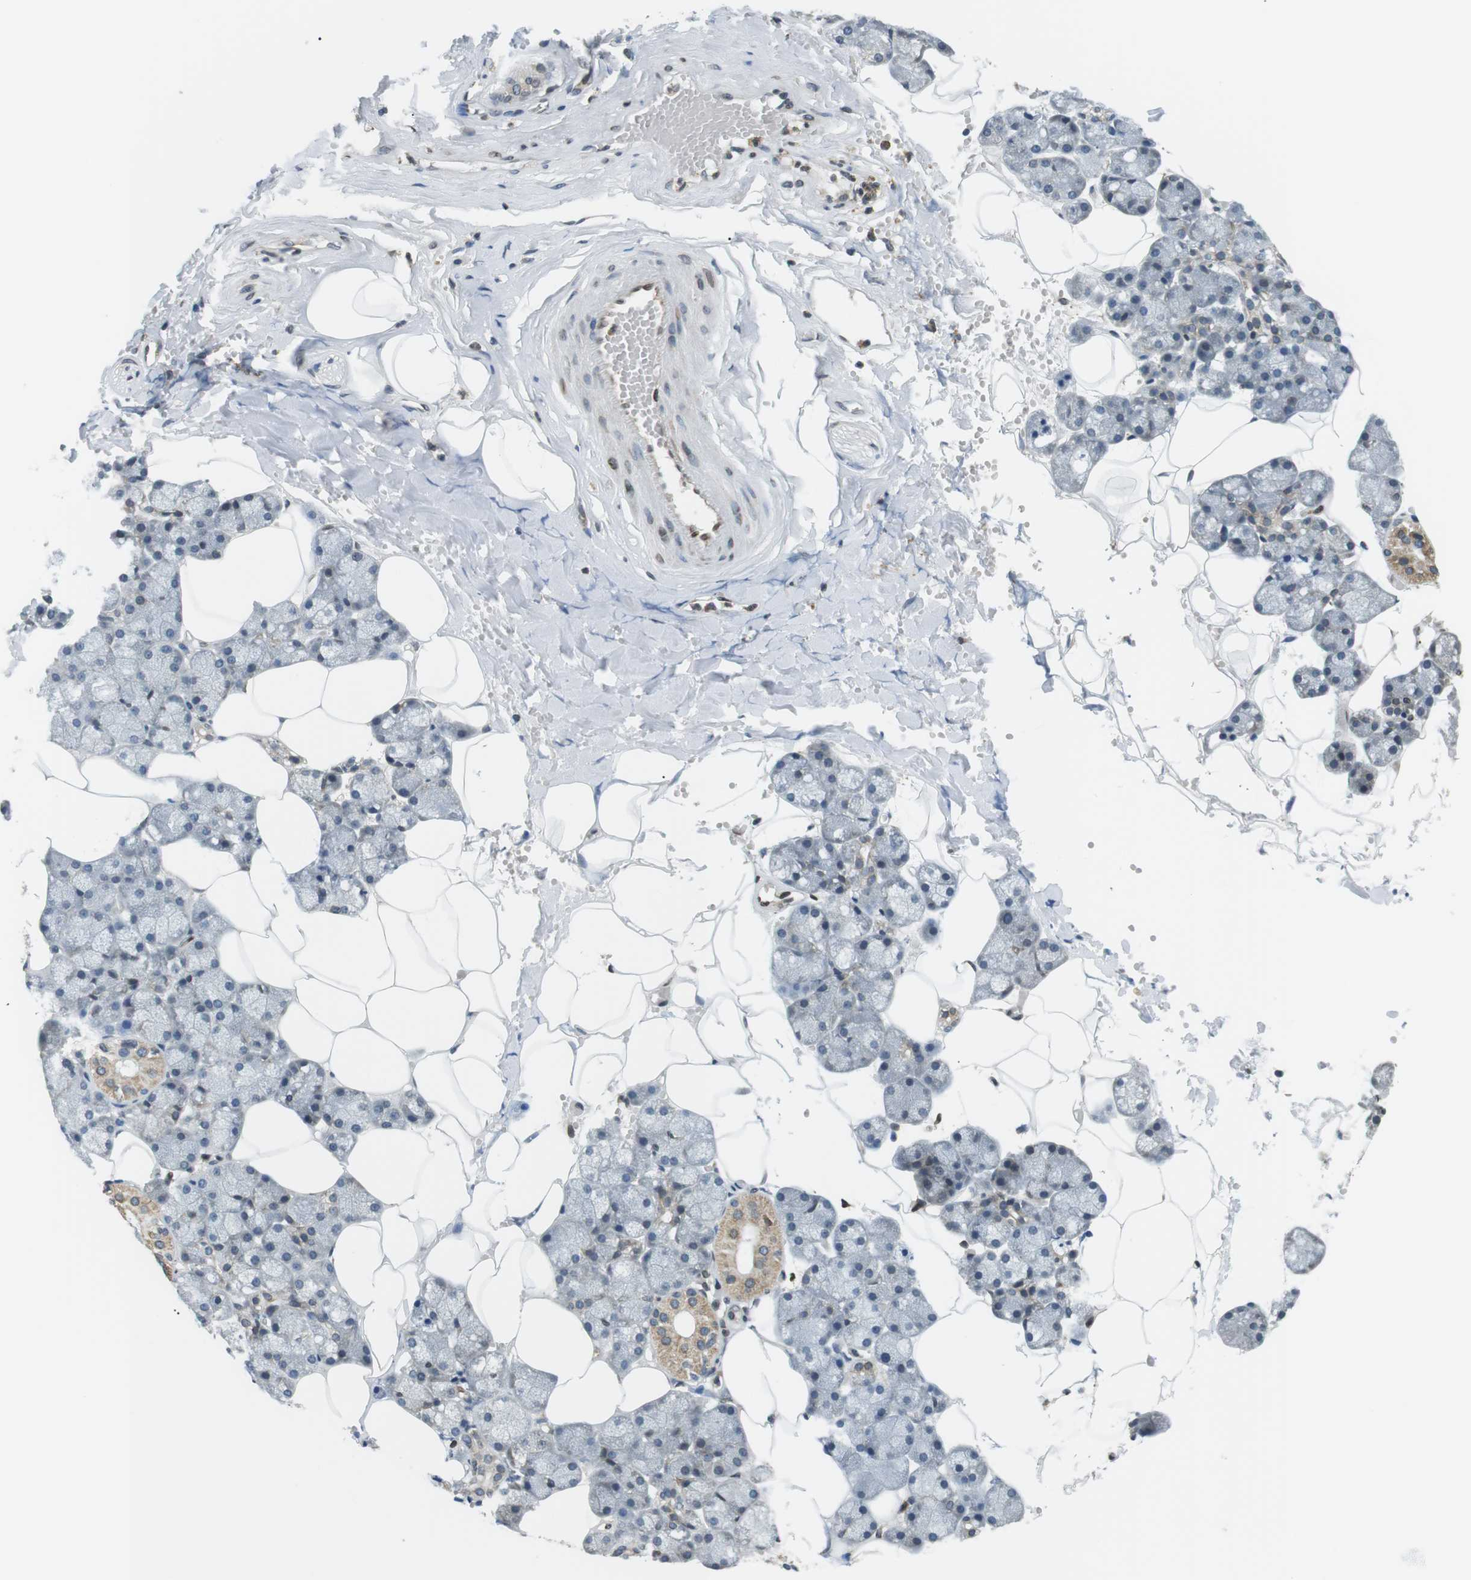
{"staining": {"intensity": "moderate", "quantity": "<25%", "location": "cytoplasmic/membranous,nuclear"}, "tissue": "salivary gland", "cell_type": "Glandular cells", "image_type": "normal", "snomed": [{"axis": "morphology", "description": "Normal tissue, NOS"}, {"axis": "topography", "description": "Salivary gland"}], "caption": "Immunohistochemistry (IHC) photomicrograph of unremarkable salivary gland: salivary gland stained using immunohistochemistry demonstrates low levels of moderate protein expression localized specifically in the cytoplasmic/membranous,nuclear of glandular cells, appearing as a cytoplasmic/membranous,nuclear brown color.", "gene": "TMX4", "patient": {"sex": "male", "age": 62}}